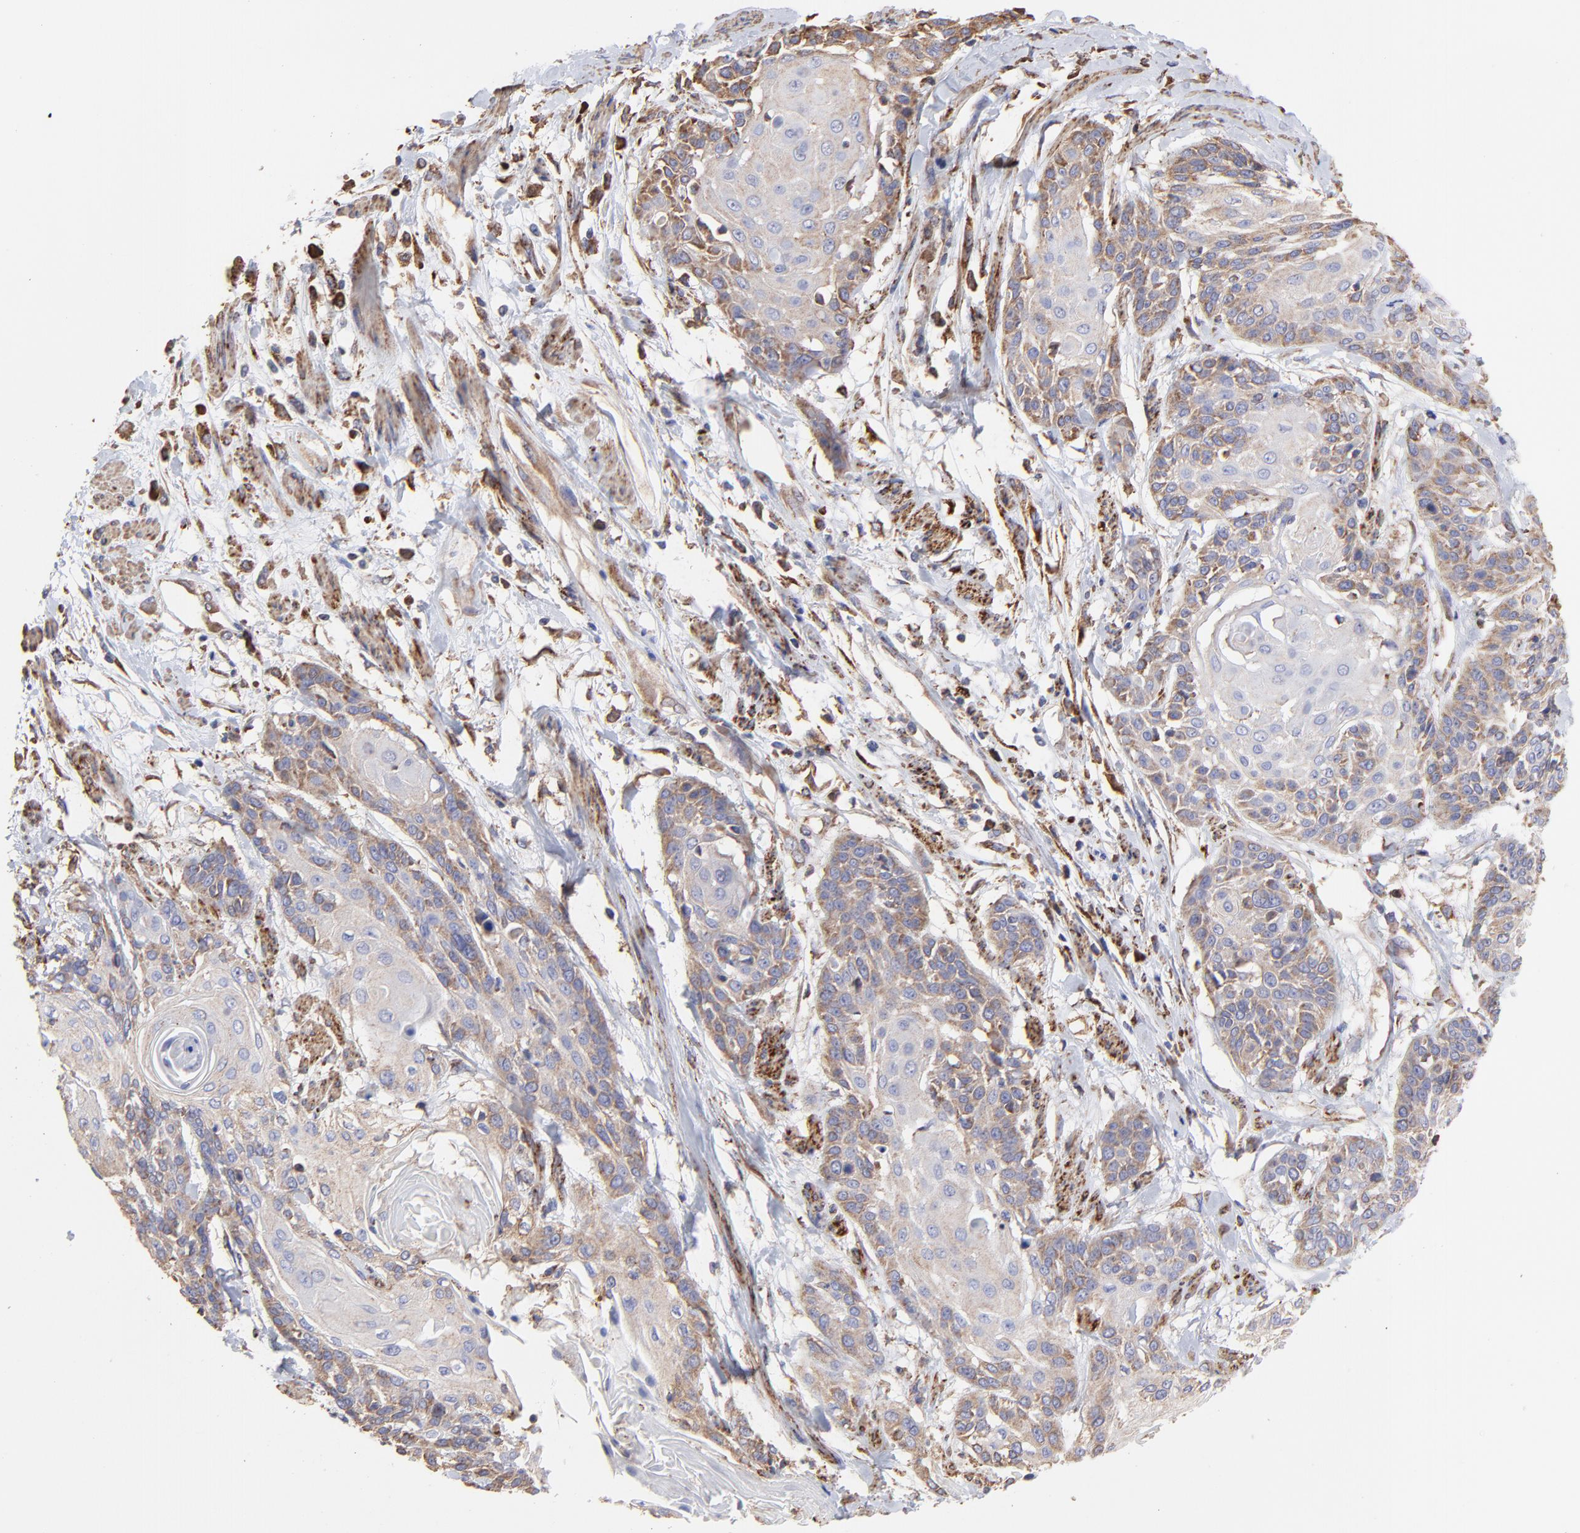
{"staining": {"intensity": "weak", "quantity": "25%-75%", "location": "cytoplasmic/membranous"}, "tissue": "cervical cancer", "cell_type": "Tumor cells", "image_type": "cancer", "snomed": [{"axis": "morphology", "description": "Squamous cell carcinoma, NOS"}, {"axis": "topography", "description": "Cervix"}], "caption": "The immunohistochemical stain labels weak cytoplasmic/membranous positivity in tumor cells of cervical cancer tissue. (DAB (3,3'-diaminobenzidine) IHC, brown staining for protein, blue staining for nuclei).", "gene": "PFKM", "patient": {"sex": "female", "age": 57}}